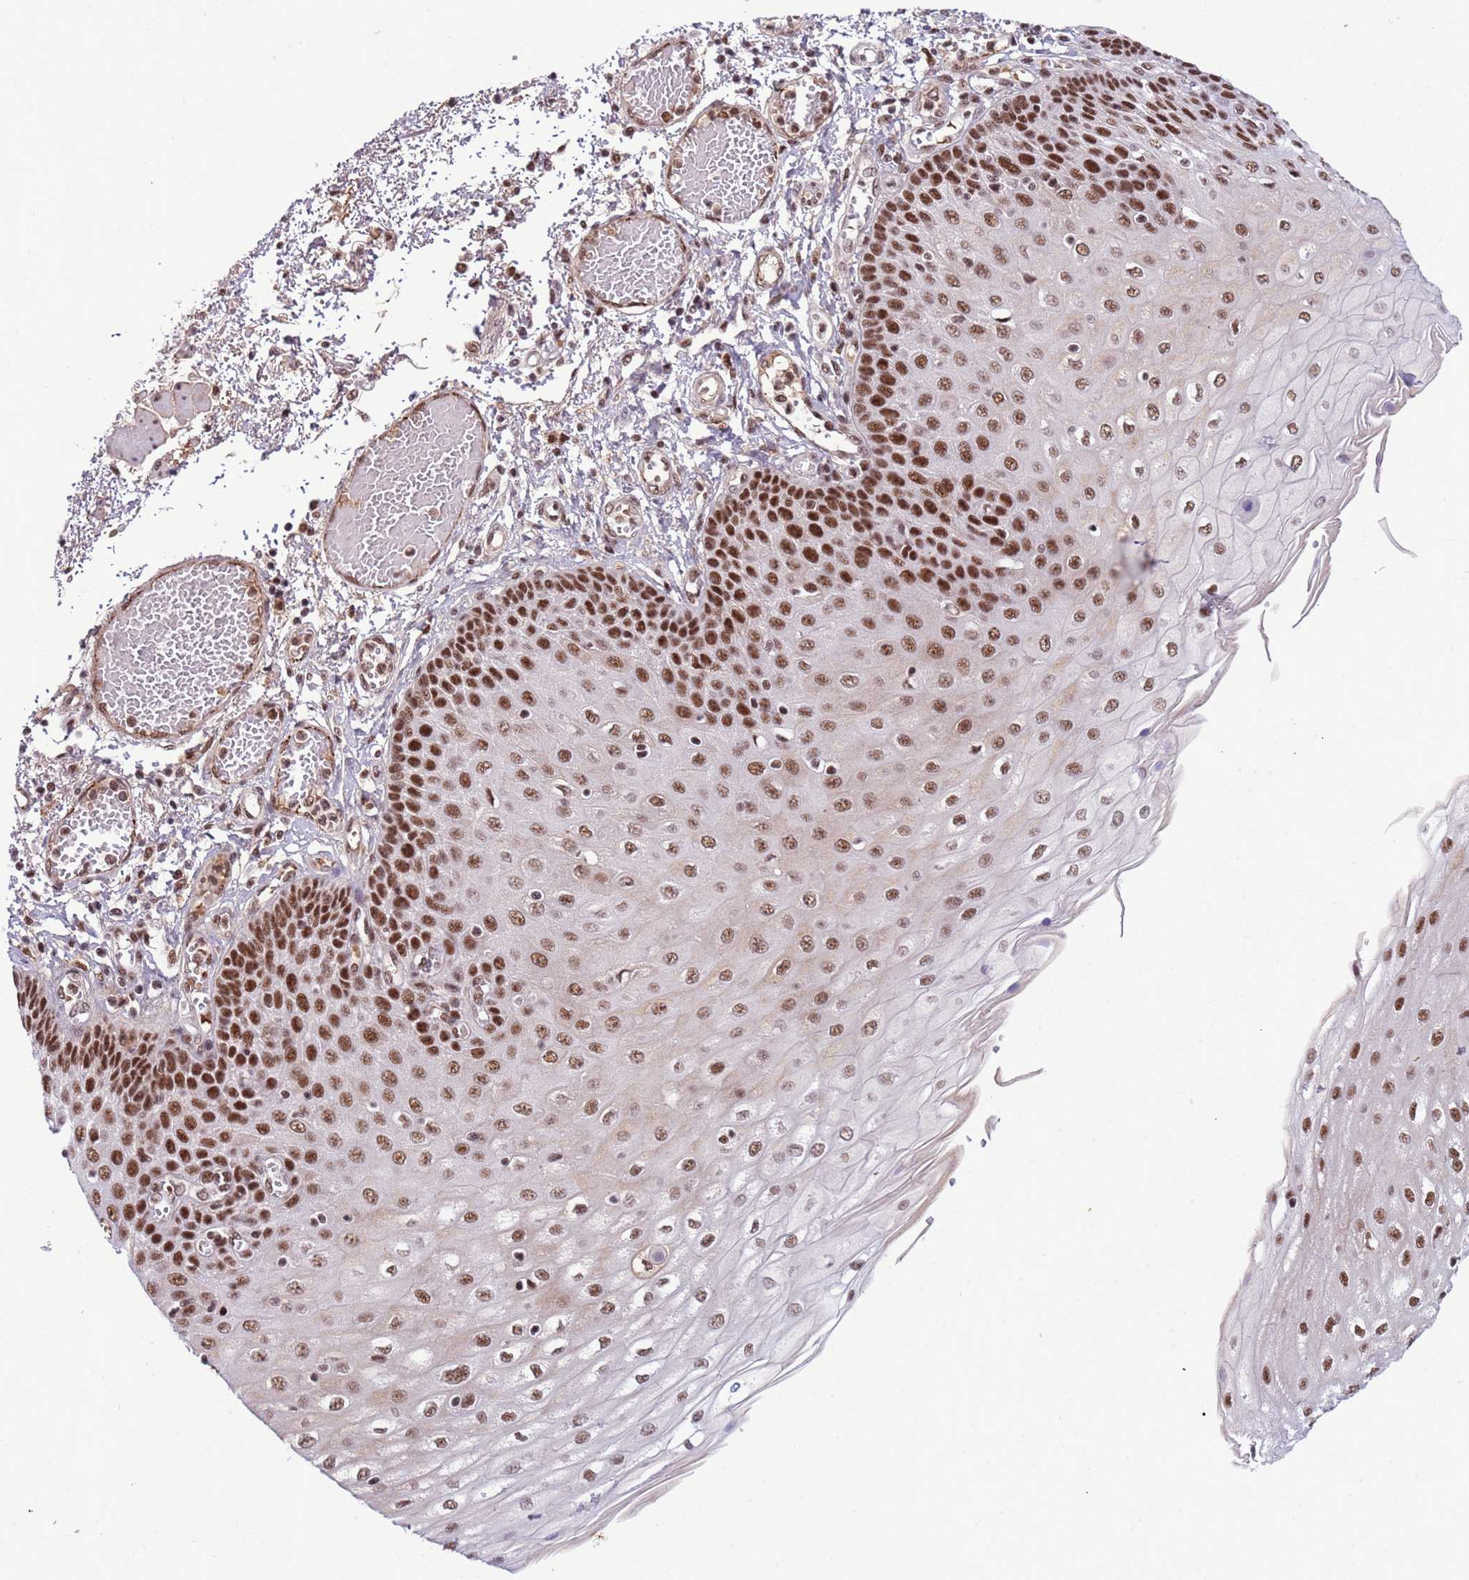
{"staining": {"intensity": "strong", "quantity": ">75%", "location": "nuclear"}, "tissue": "esophagus", "cell_type": "Squamous epithelial cells", "image_type": "normal", "snomed": [{"axis": "morphology", "description": "Normal tissue, NOS"}, {"axis": "topography", "description": "Esophagus"}], "caption": "Protein expression by immunohistochemistry displays strong nuclear positivity in about >75% of squamous epithelial cells in unremarkable esophagus.", "gene": "SRRT", "patient": {"sex": "male", "age": 81}}